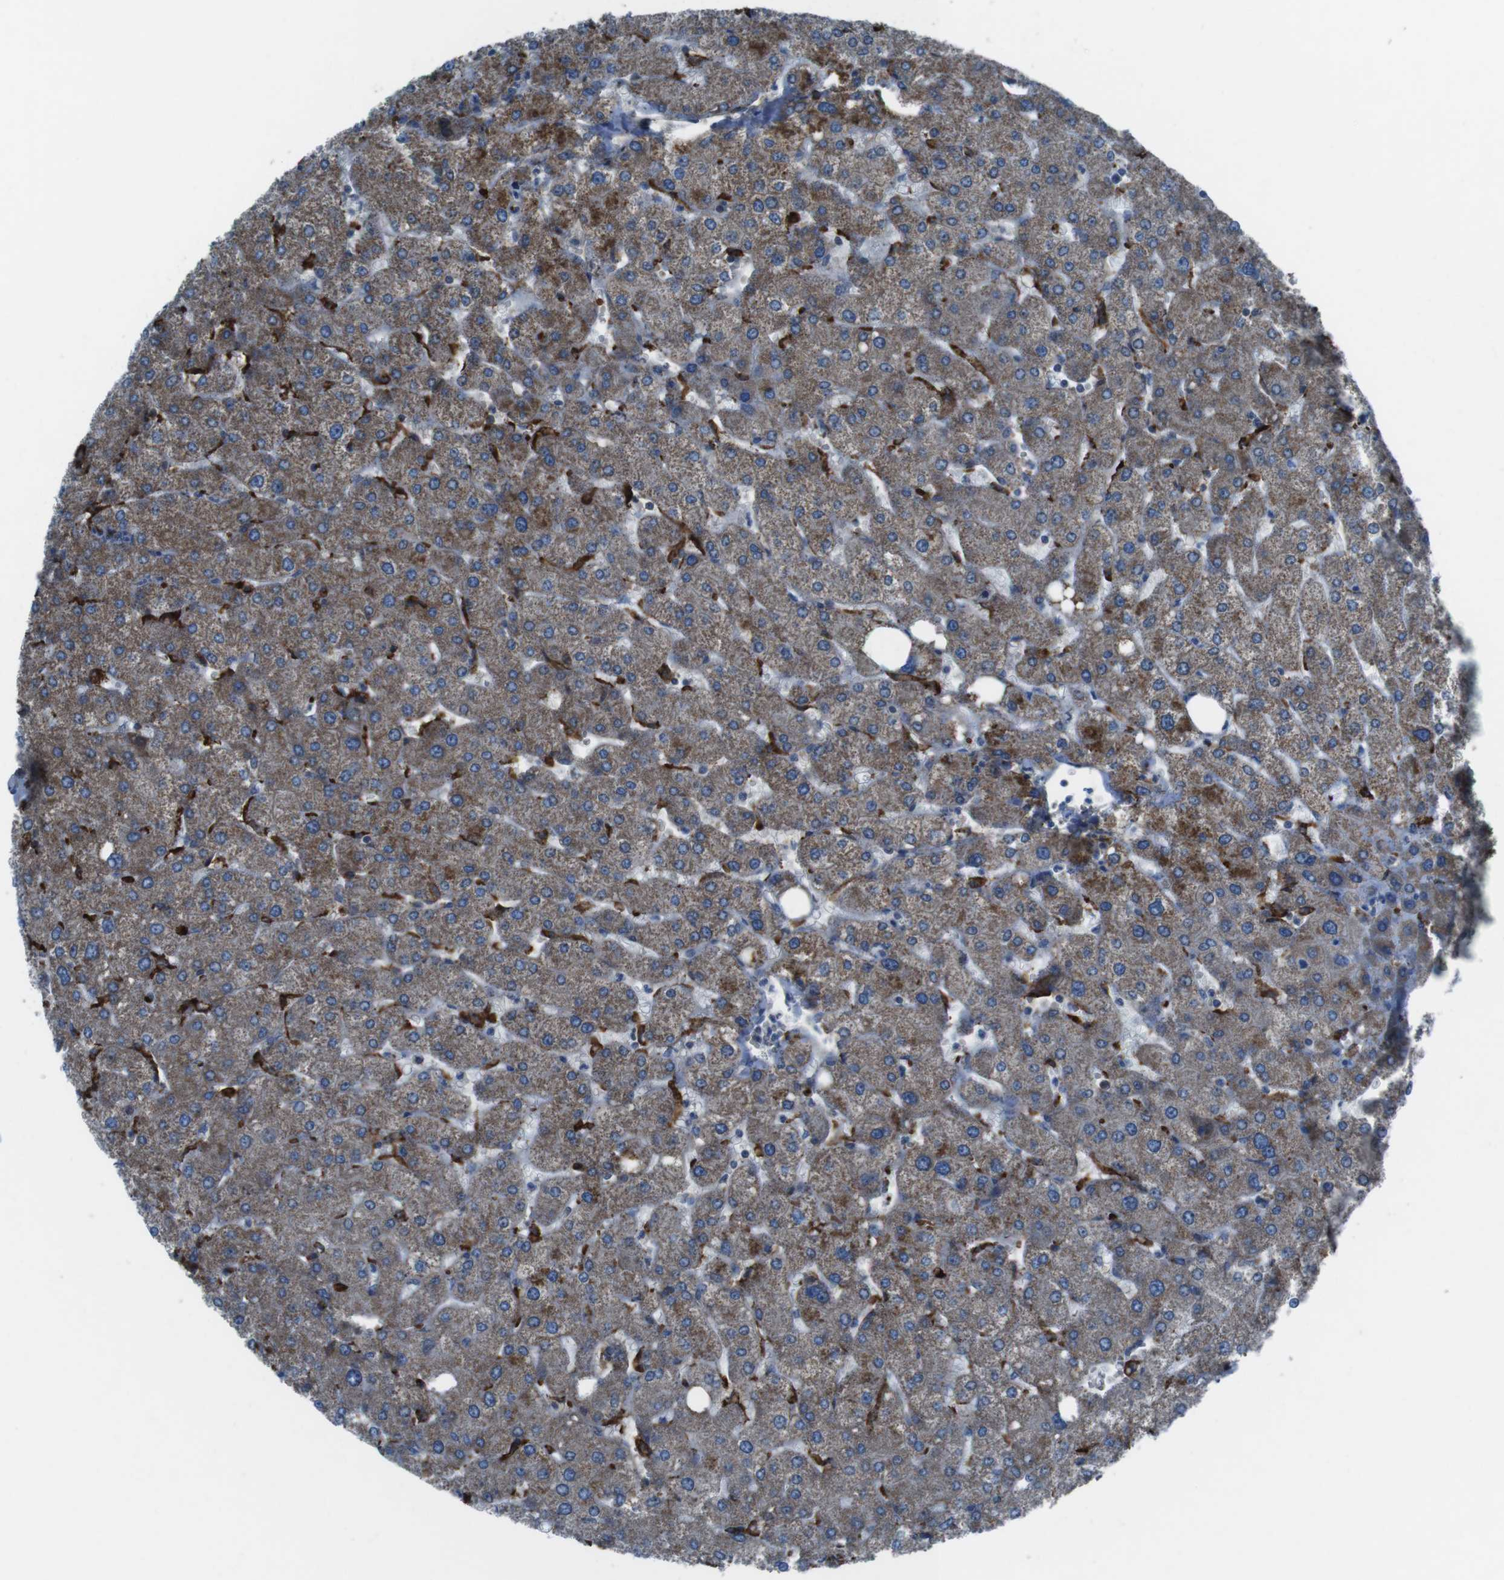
{"staining": {"intensity": "moderate", "quantity": ">75%", "location": "cytoplasmic/membranous"}, "tissue": "liver", "cell_type": "Cholangiocytes", "image_type": "normal", "snomed": [{"axis": "morphology", "description": "Normal tissue, NOS"}, {"axis": "topography", "description": "Liver"}], "caption": "Cholangiocytes demonstrate medium levels of moderate cytoplasmic/membranous staining in approximately >75% of cells in normal liver.", "gene": "GDF10", "patient": {"sex": "male", "age": 55}}